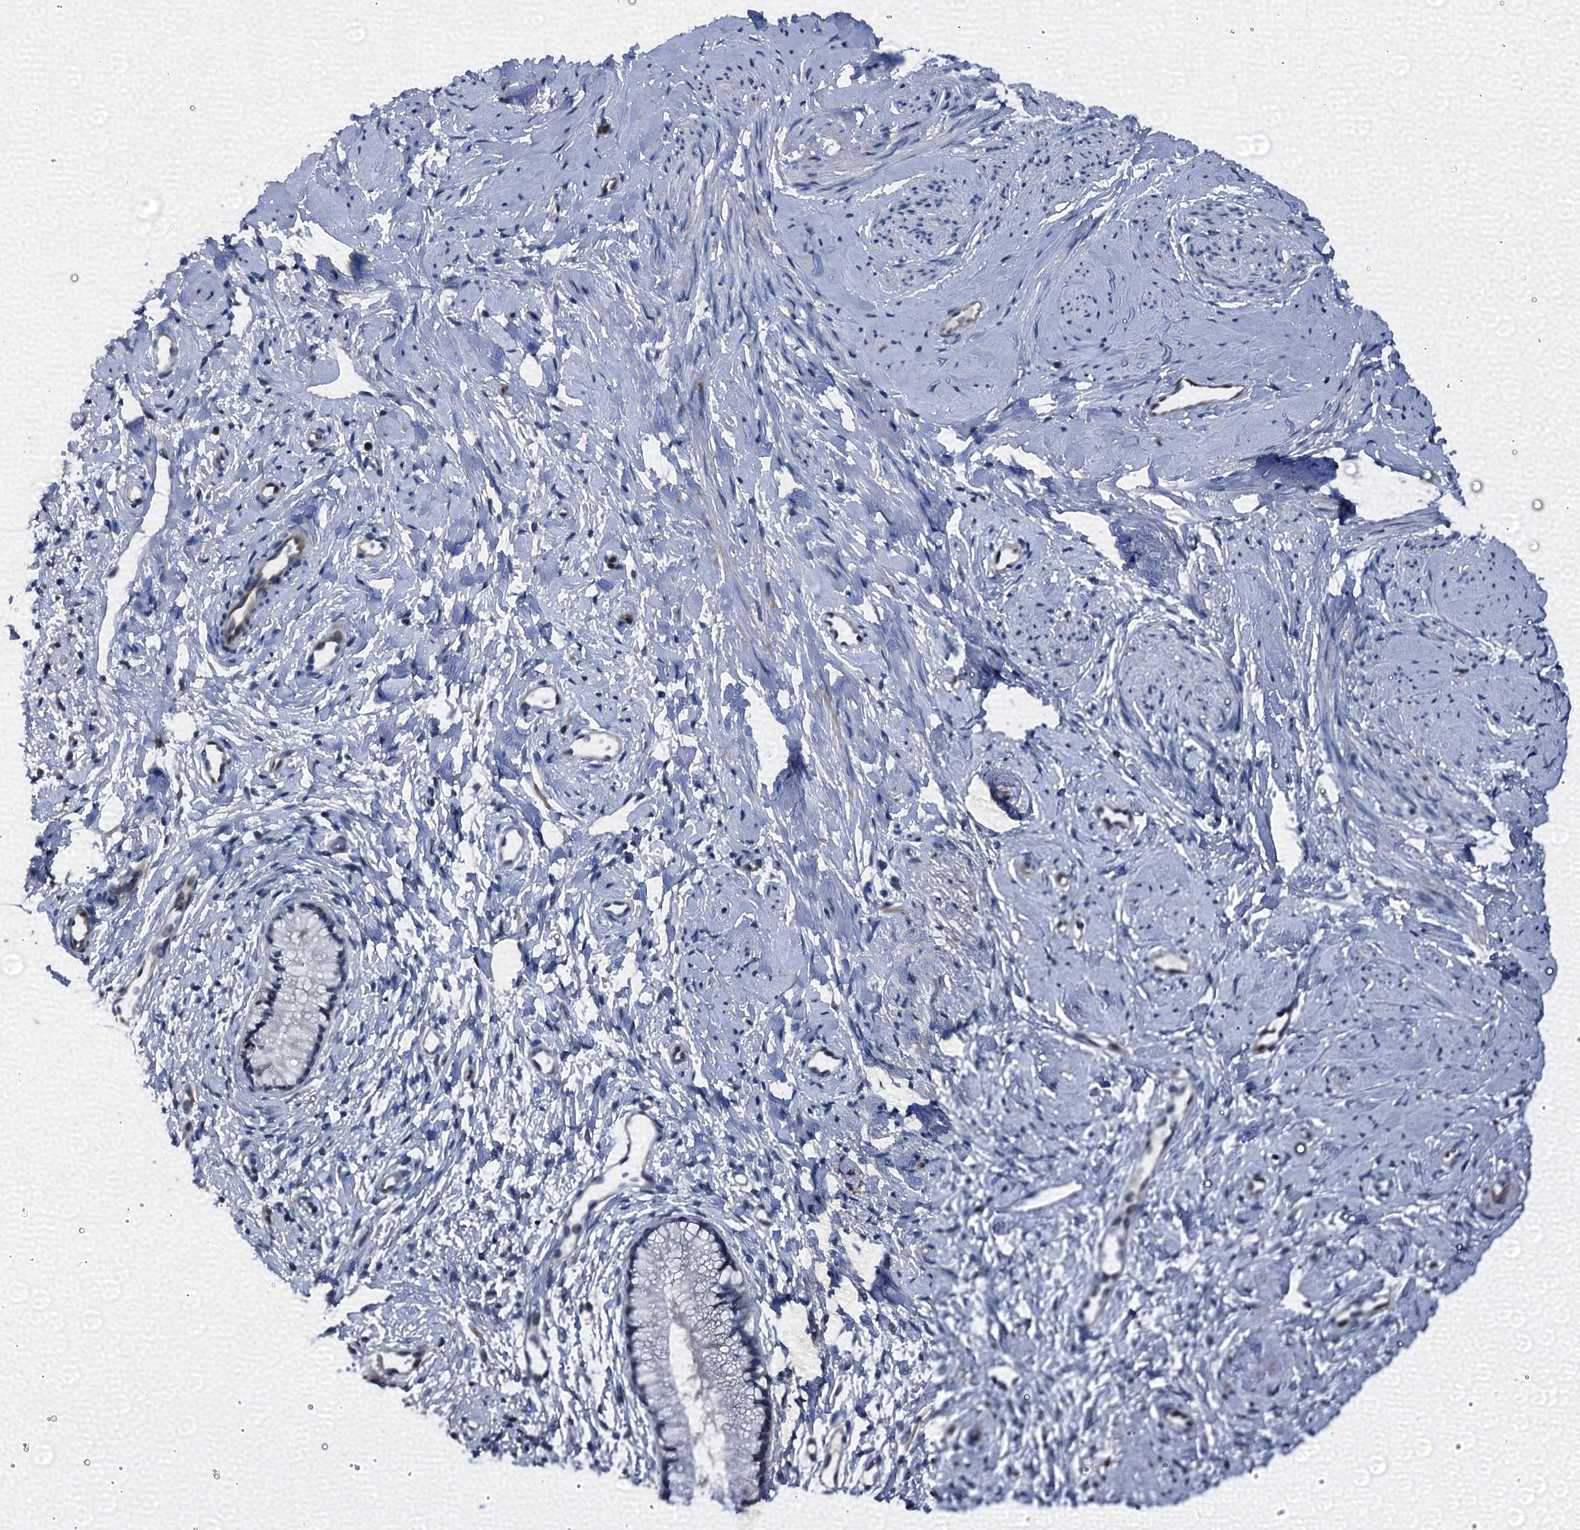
{"staining": {"intensity": "negative", "quantity": "none", "location": "none"}, "tissue": "cervix", "cell_type": "Glandular cells", "image_type": "normal", "snomed": [{"axis": "morphology", "description": "Normal tissue, NOS"}, {"axis": "topography", "description": "Cervix"}], "caption": "DAB (3,3'-diaminobenzidine) immunohistochemical staining of benign cervix shows no significant expression in glandular cells.", "gene": "EMG1", "patient": {"sex": "female", "age": 57}}